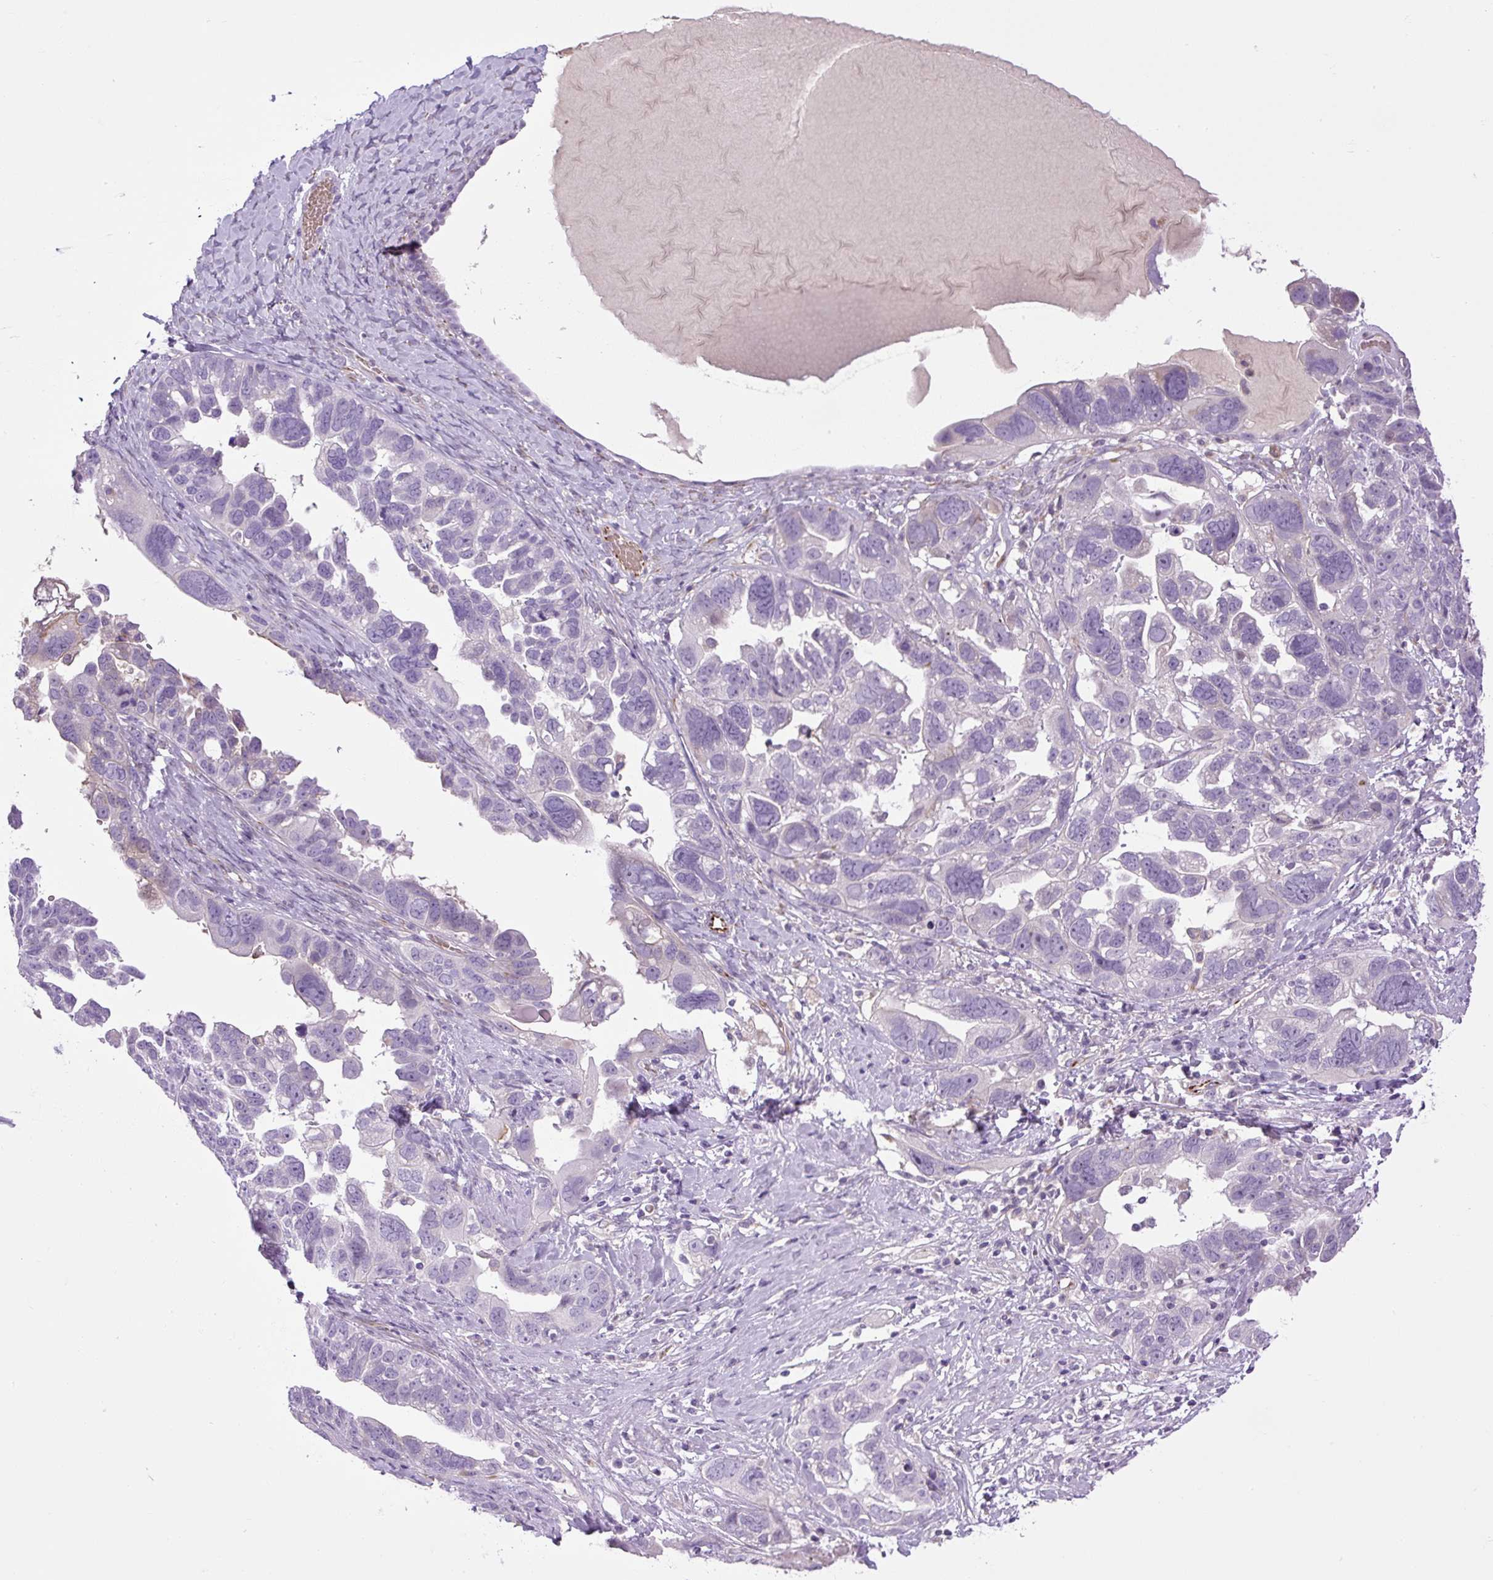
{"staining": {"intensity": "negative", "quantity": "none", "location": "none"}, "tissue": "ovarian cancer", "cell_type": "Tumor cells", "image_type": "cancer", "snomed": [{"axis": "morphology", "description": "Cystadenocarcinoma, serous, NOS"}, {"axis": "topography", "description": "Ovary"}], "caption": "The photomicrograph shows no staining of tumor cells in serous cystadenocarcinoma (ovarian). Nuclei are stained in blue.", "gene": "VWA7", "patient": {"sex": "female", "age": 79}}